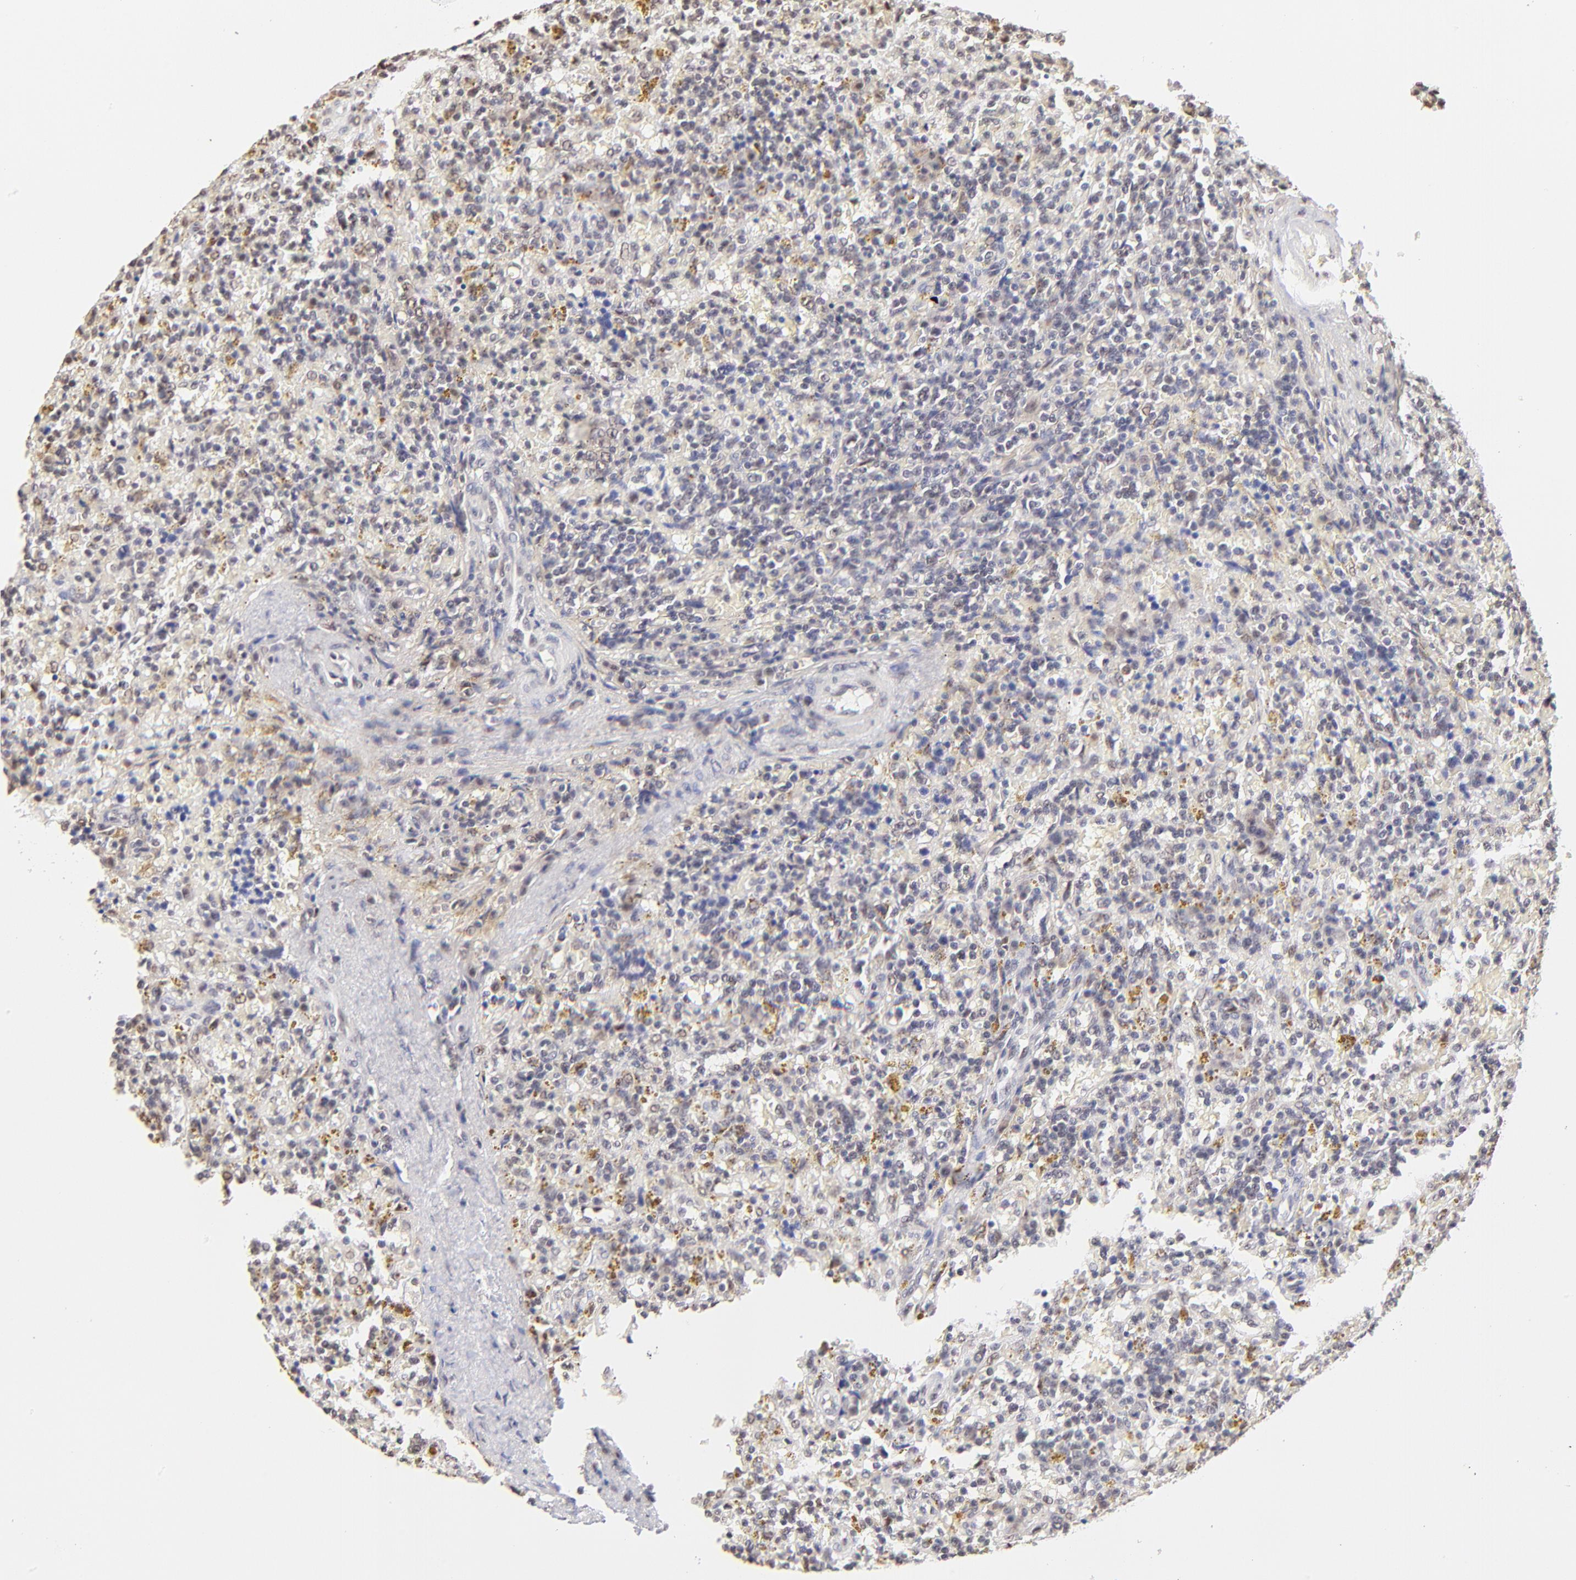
{"staining": {"intensity": "weak", "quantity": "<25%", "location": "nuclear"}, "tissue": "lymphoma", "cell_type": "Tumor cells", "image_type": "cancer", "snomed": [{"axis": "morphology", "description": "Malignant lymphoma, non-Hodgkin's type, Low grade"}, {"axis": "topography", "description": "Spleen"}], "caption": "Tumor cells are negative for brown protein staining in low-grade malignant lymphoma, non-Hodgkin's type.", "gene": "ZNF670", "patient": {"sex": "female", "age": 65}}